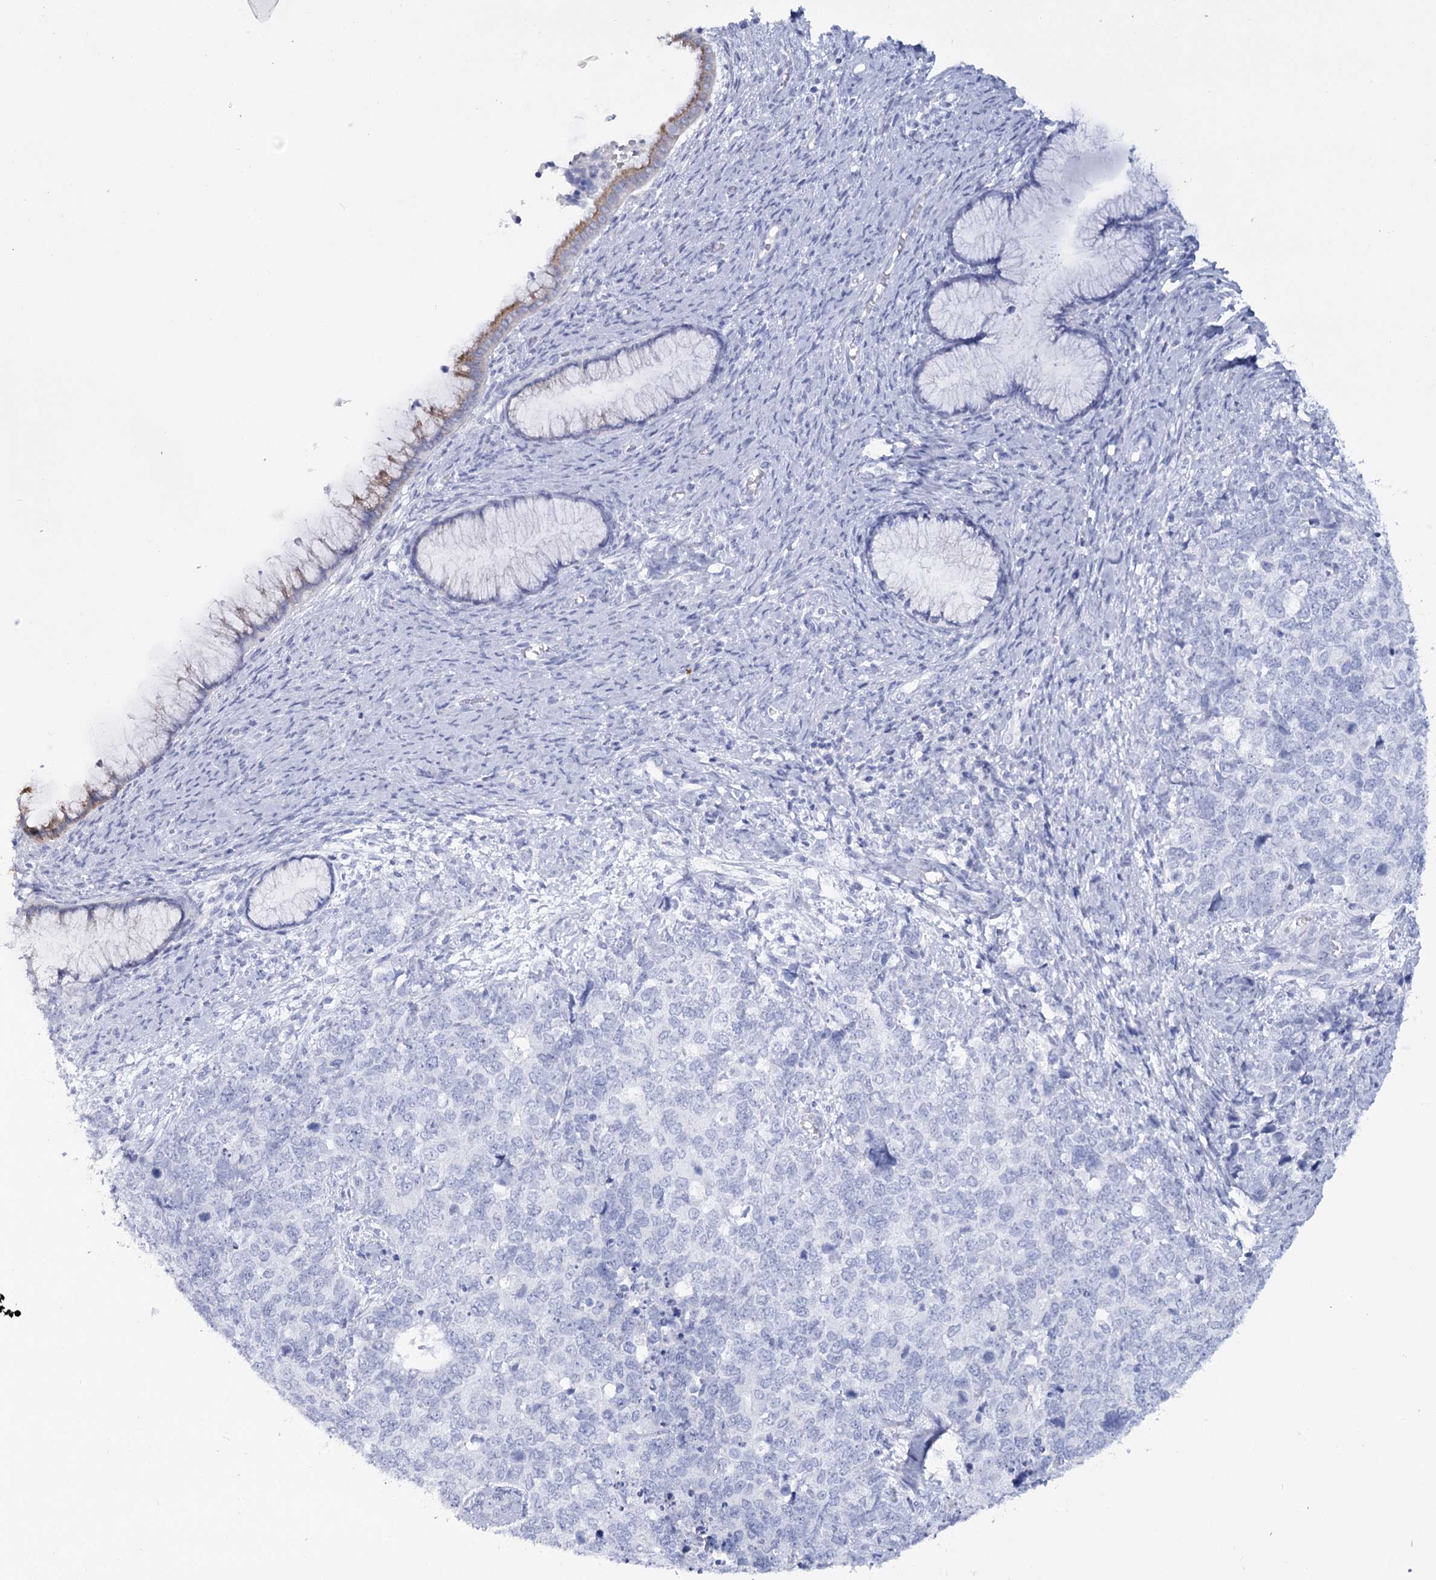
{"staining": {"intensity": "negative", "quantity": "none", "location": "none"}, "tissue": "cervical cancer", "cell_type": "Tumor cells", "image_type": "cancer", "snomed": [{"axis": "morphology", "description": "Squamous cell carcinoma, NOS"}, {"axis": "topography", "description": "Cervix"}], "caption": "Immunohistochemistry image of cervical cancer (squamous cell carcinoma) stained for a protein (brown), which reveals no staining in tumor cells.", "gene": "RNF186", "patient": {"sex": "female", "age": 63}}